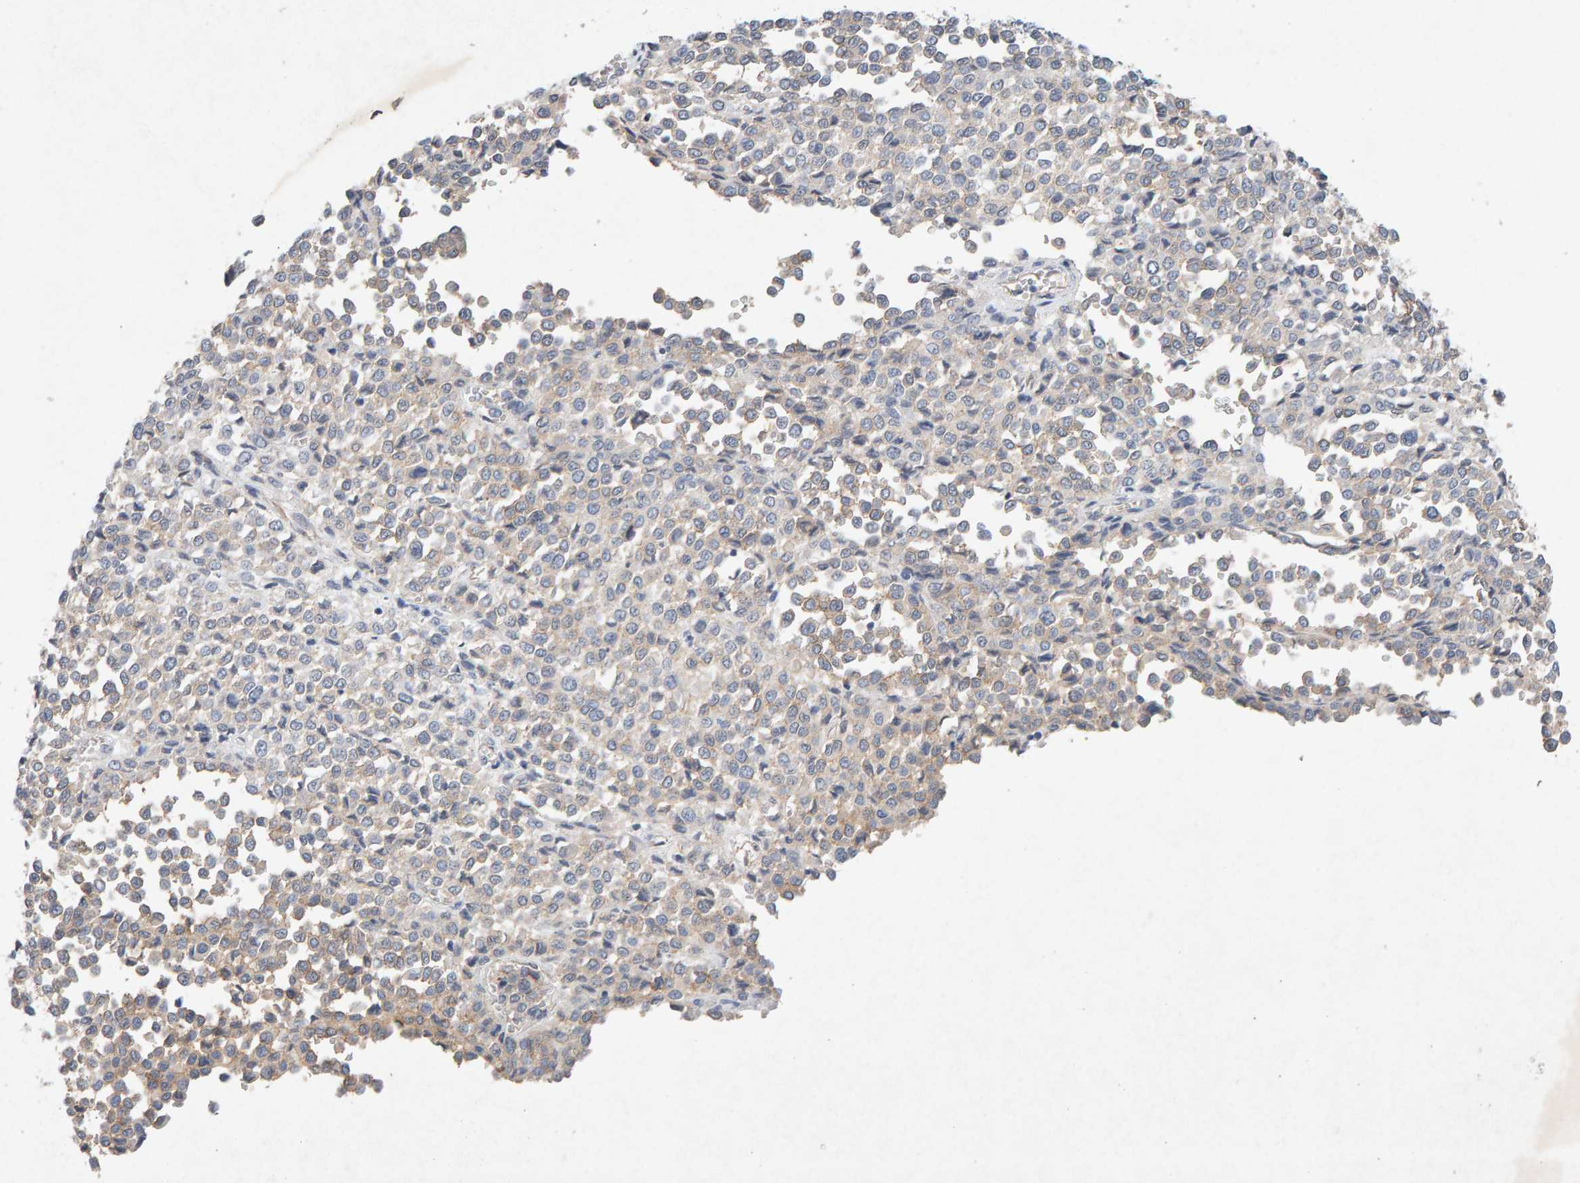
{"staining": {"intensity": "weak", "quantity": "25%-75%", "location": "cytoplasmic/membranous"}, "tissue": "melanoma", "cell_type": "Tumor cells", "image_type": "cancer", "snomed": [{"axis": "morphology", "description": "Malignant melanoma, Metastatic site"}, {"axis": "topography", "description": "Pancreas"}], "caption": "A brown stain highlights weak cytoplasmic/membranous staining of a protein in human melanoma tumor cells.", "gene": "PTPRM", "patient": {"sex": "female", "age": 30}}